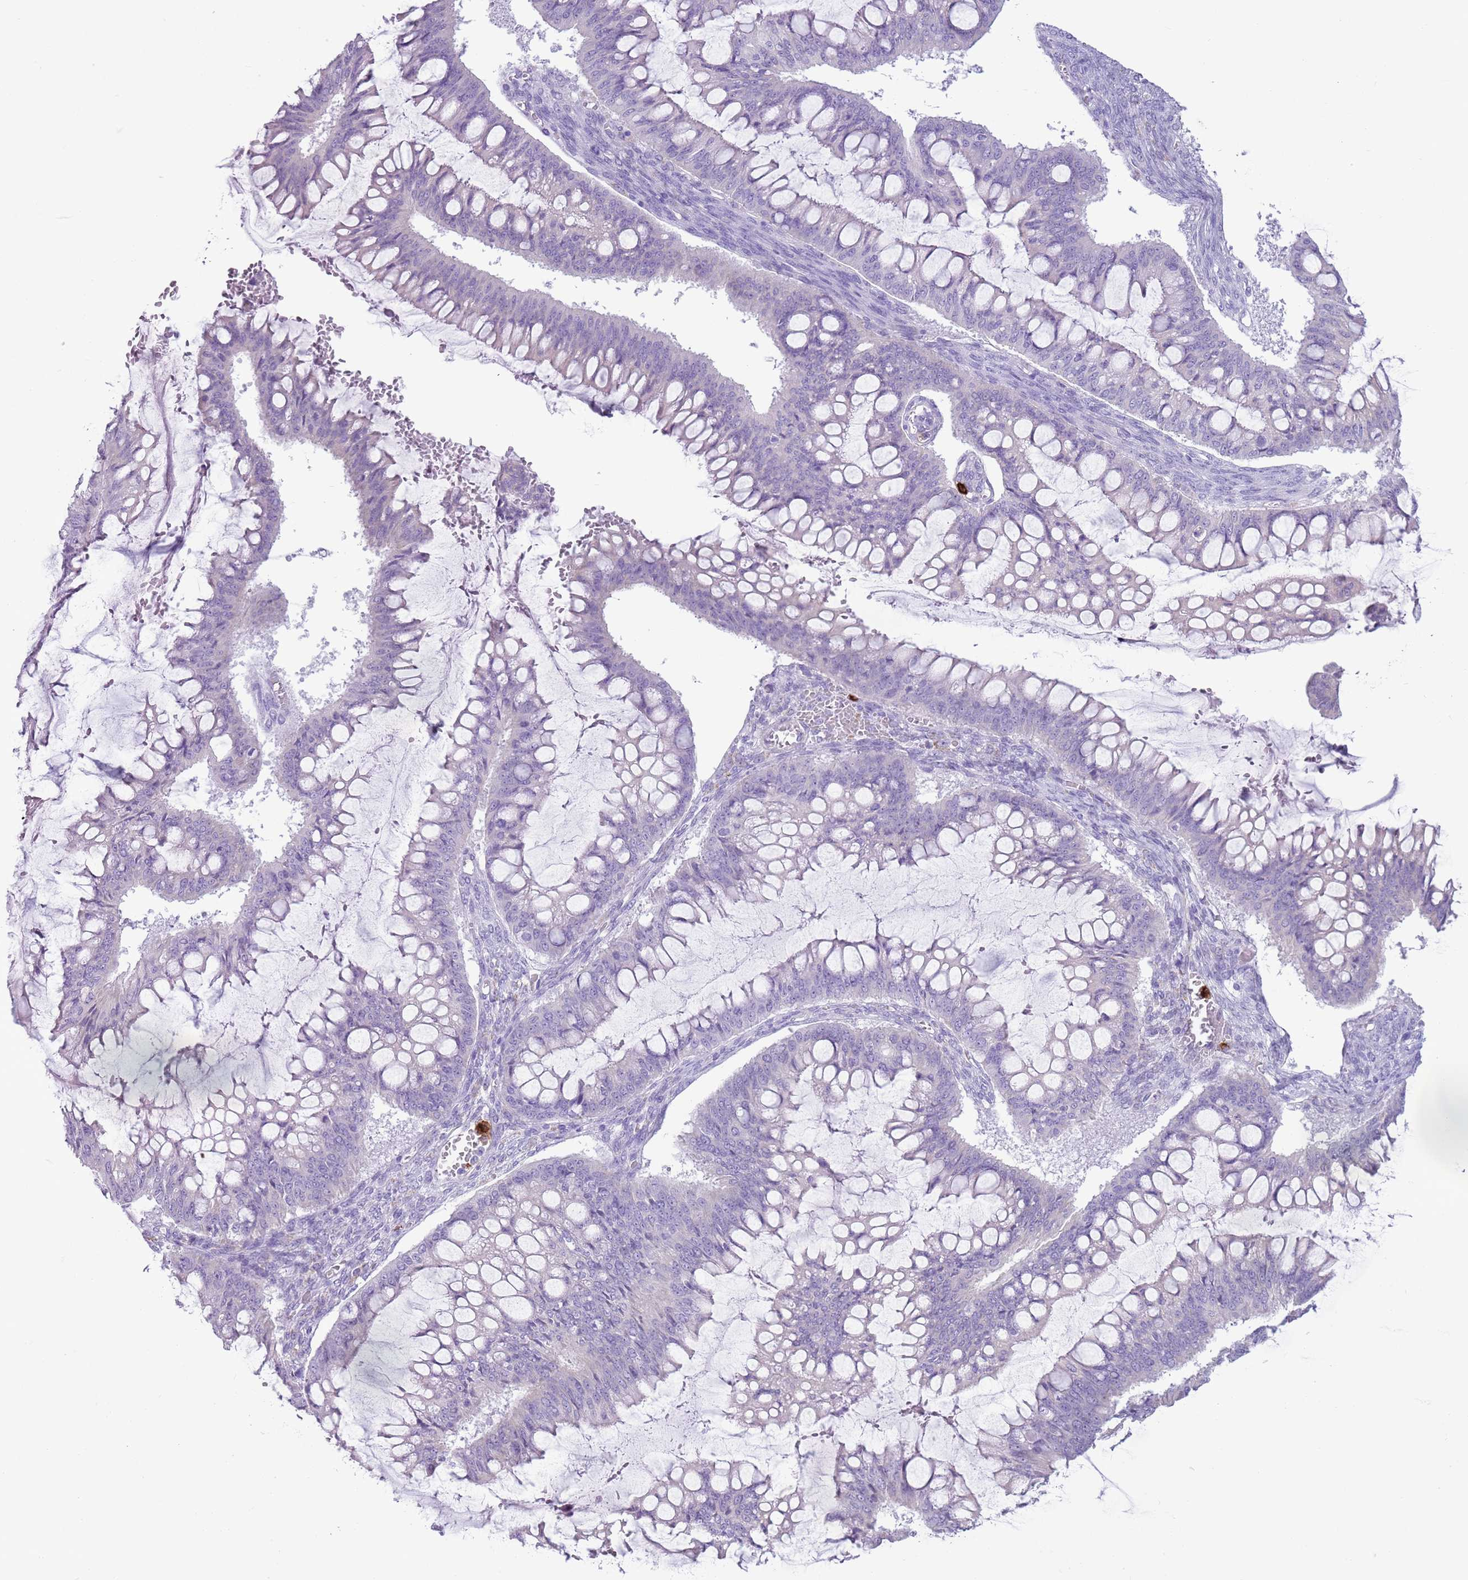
{"staining": {"intensity": "negative", "quantity": "none", "location": "none"}, "tissue": "ovarian cancer", "cell_type": "Tumor cells", "image_type": "cancer", "snomed": [{"axis": "morphology", "description": "Cystadenocarcinoma, mucinous, NOS"}, {"axis": "topography", "description": "Ovary"}], "caption": "Immunohistochemical staining of ovarian cancer (mucinous cystadenocarcinoma) reveals no significant expression in tumor cells.", "gene": "CD177", "patient": {"sex": "female", "age": 73}}